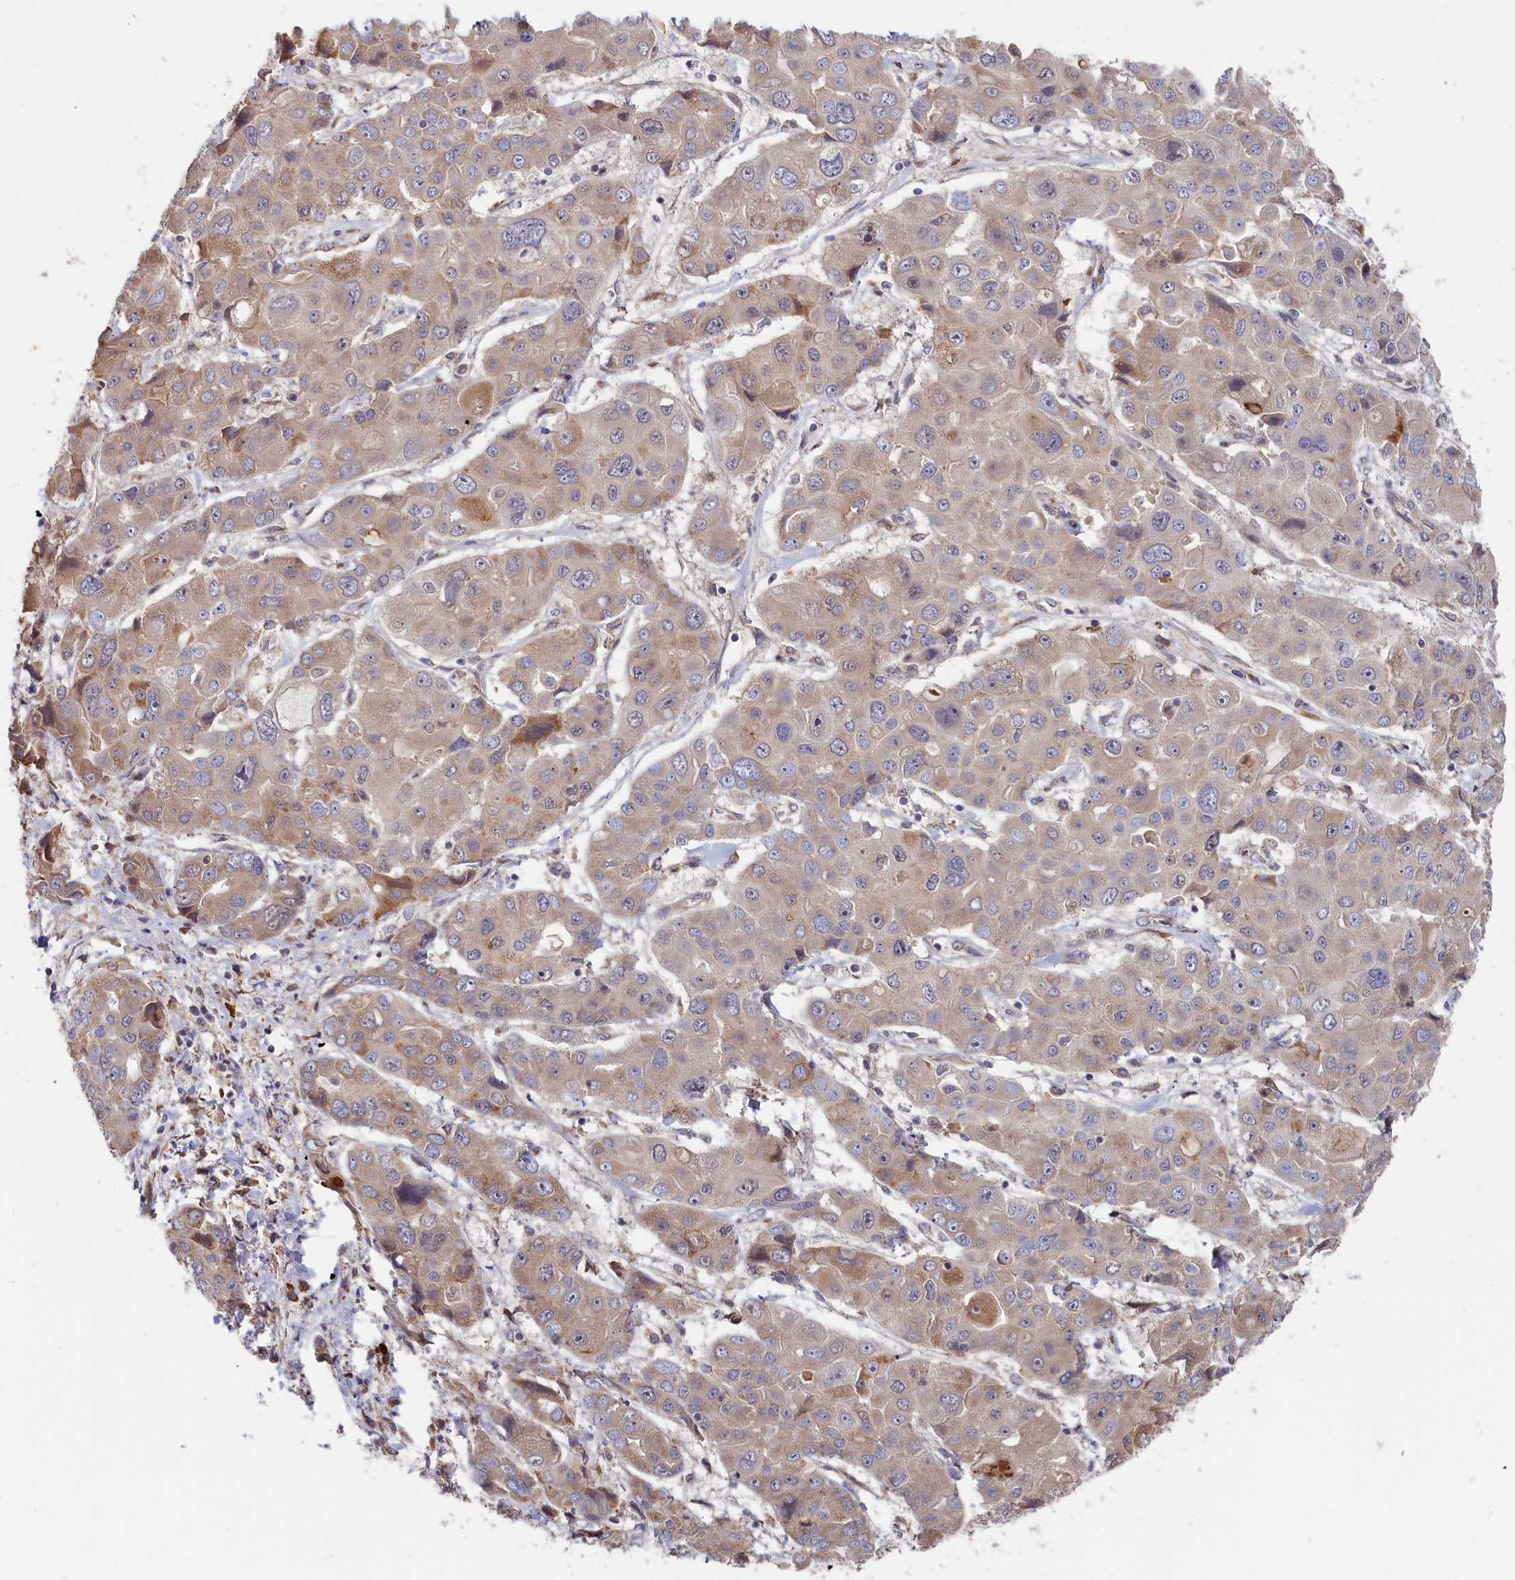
{"staining": {"intensity": "moderate", "quantity": "<25%", "location": "cytoplasmic/membranous"}, "tissue": "liver cancer", "cell_type": "Tumor cells", "image_type": "cancer", "snomed": [{"axis": "morphology", "description": "Cholangiocarcinoma"}, {"axis": "topography", "description": "Liver"}], "caption": "Human liver cancer stained with a protein marker exhibits moderate staining in tumor cells.", "gene": "CEP44", "patient": {"sex": "male", "age": 67}}